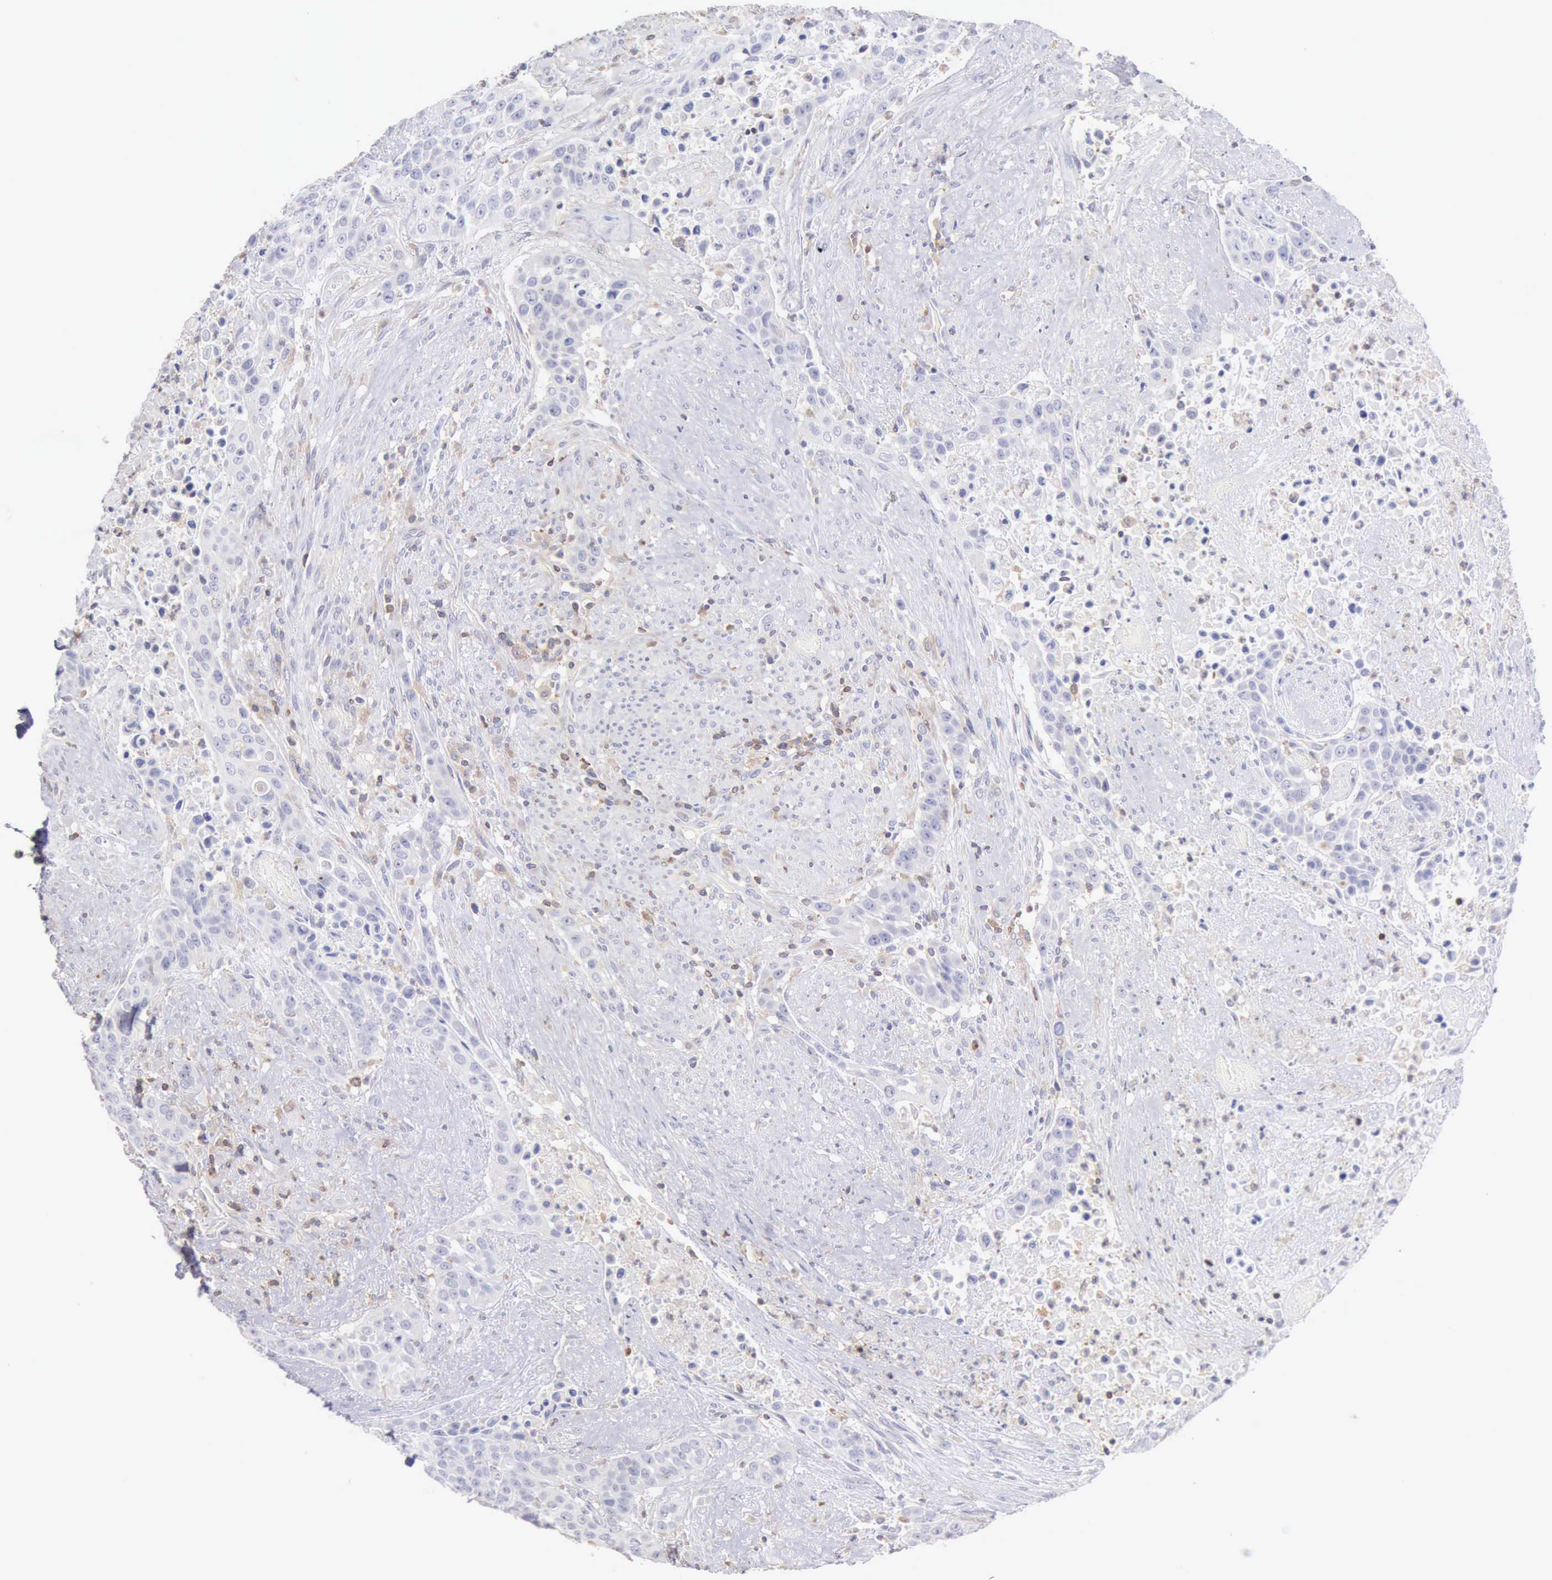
{"staining": {"intensity": "negative", "quantity": "none", "location": "none"}, "tissue": "urothelial cancer", "cell_type": "Tumor cells", "image_type": "cancer", "snomed": [{"axis": "morphology", "description": "Urothelial carcinoma, High grade"}, {"axis": "topography", "description": "Urinary bladder"}], "caption": "The photomicrograph reveals no significant positivity in tumor cells of high-grade urothelial carcinoma.", "gene": "SASH3", "patient": {"sex": "male", "age": 74}}